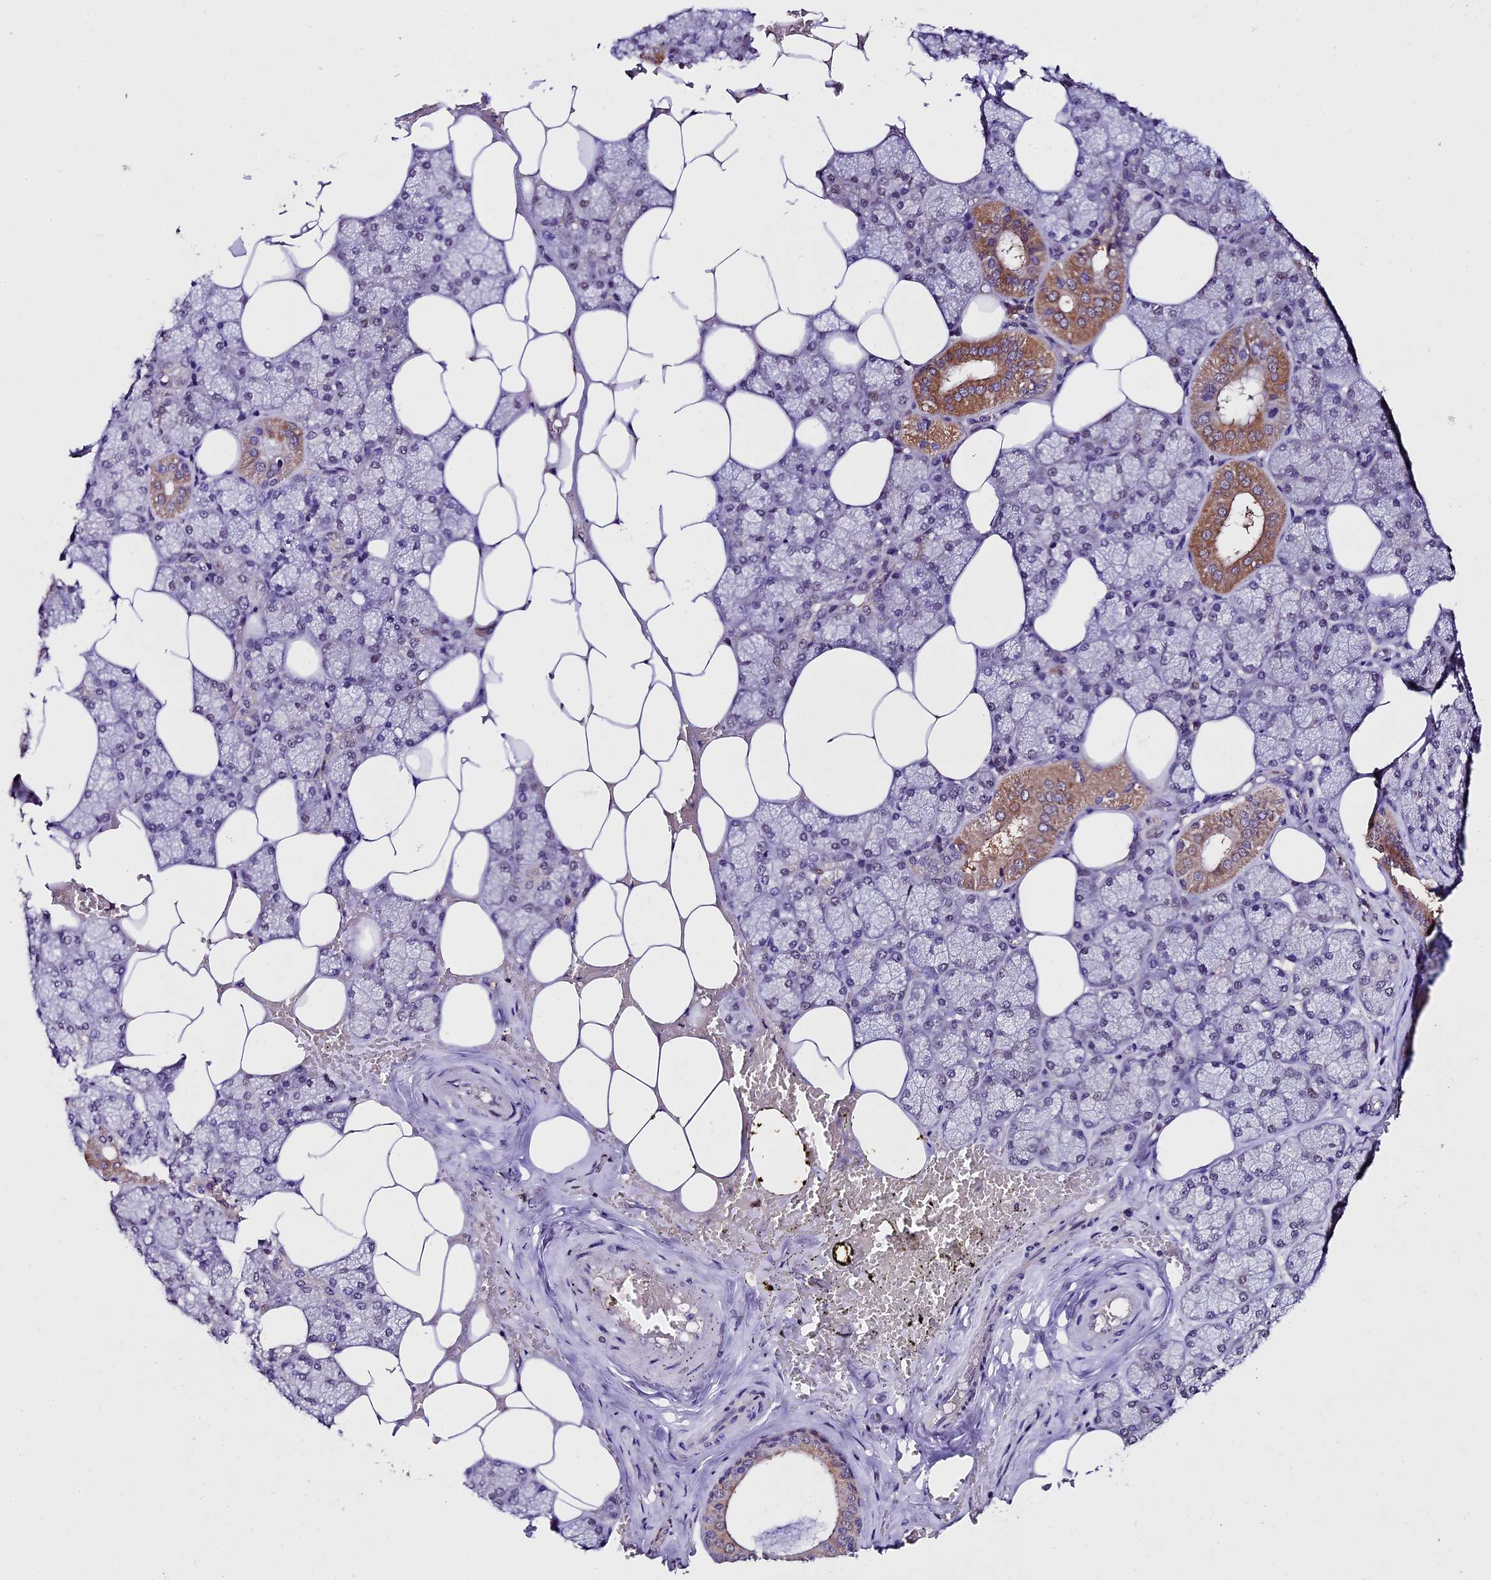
{"staining": {"intensity": "moderate", "quantity": "25%-75%", "location": "cytoplasmic/membranous"}, "tissue": "salivary gland", "cell_type": "Glandular cells", "image_type": "normal", "snomed": [{"axis": "morphology", "description": "Normal tissue, NOS"}, {"axis": "topography", "description": "Salivary gland"}], "caption": "Protein expression analysis of normal human salivary gland reveals moderate cytoplasmic/membranous staining in about 25%-75% of glandular cells.", "gene": "SBNO2", "patient": {"sex": "male", "age": 62}}